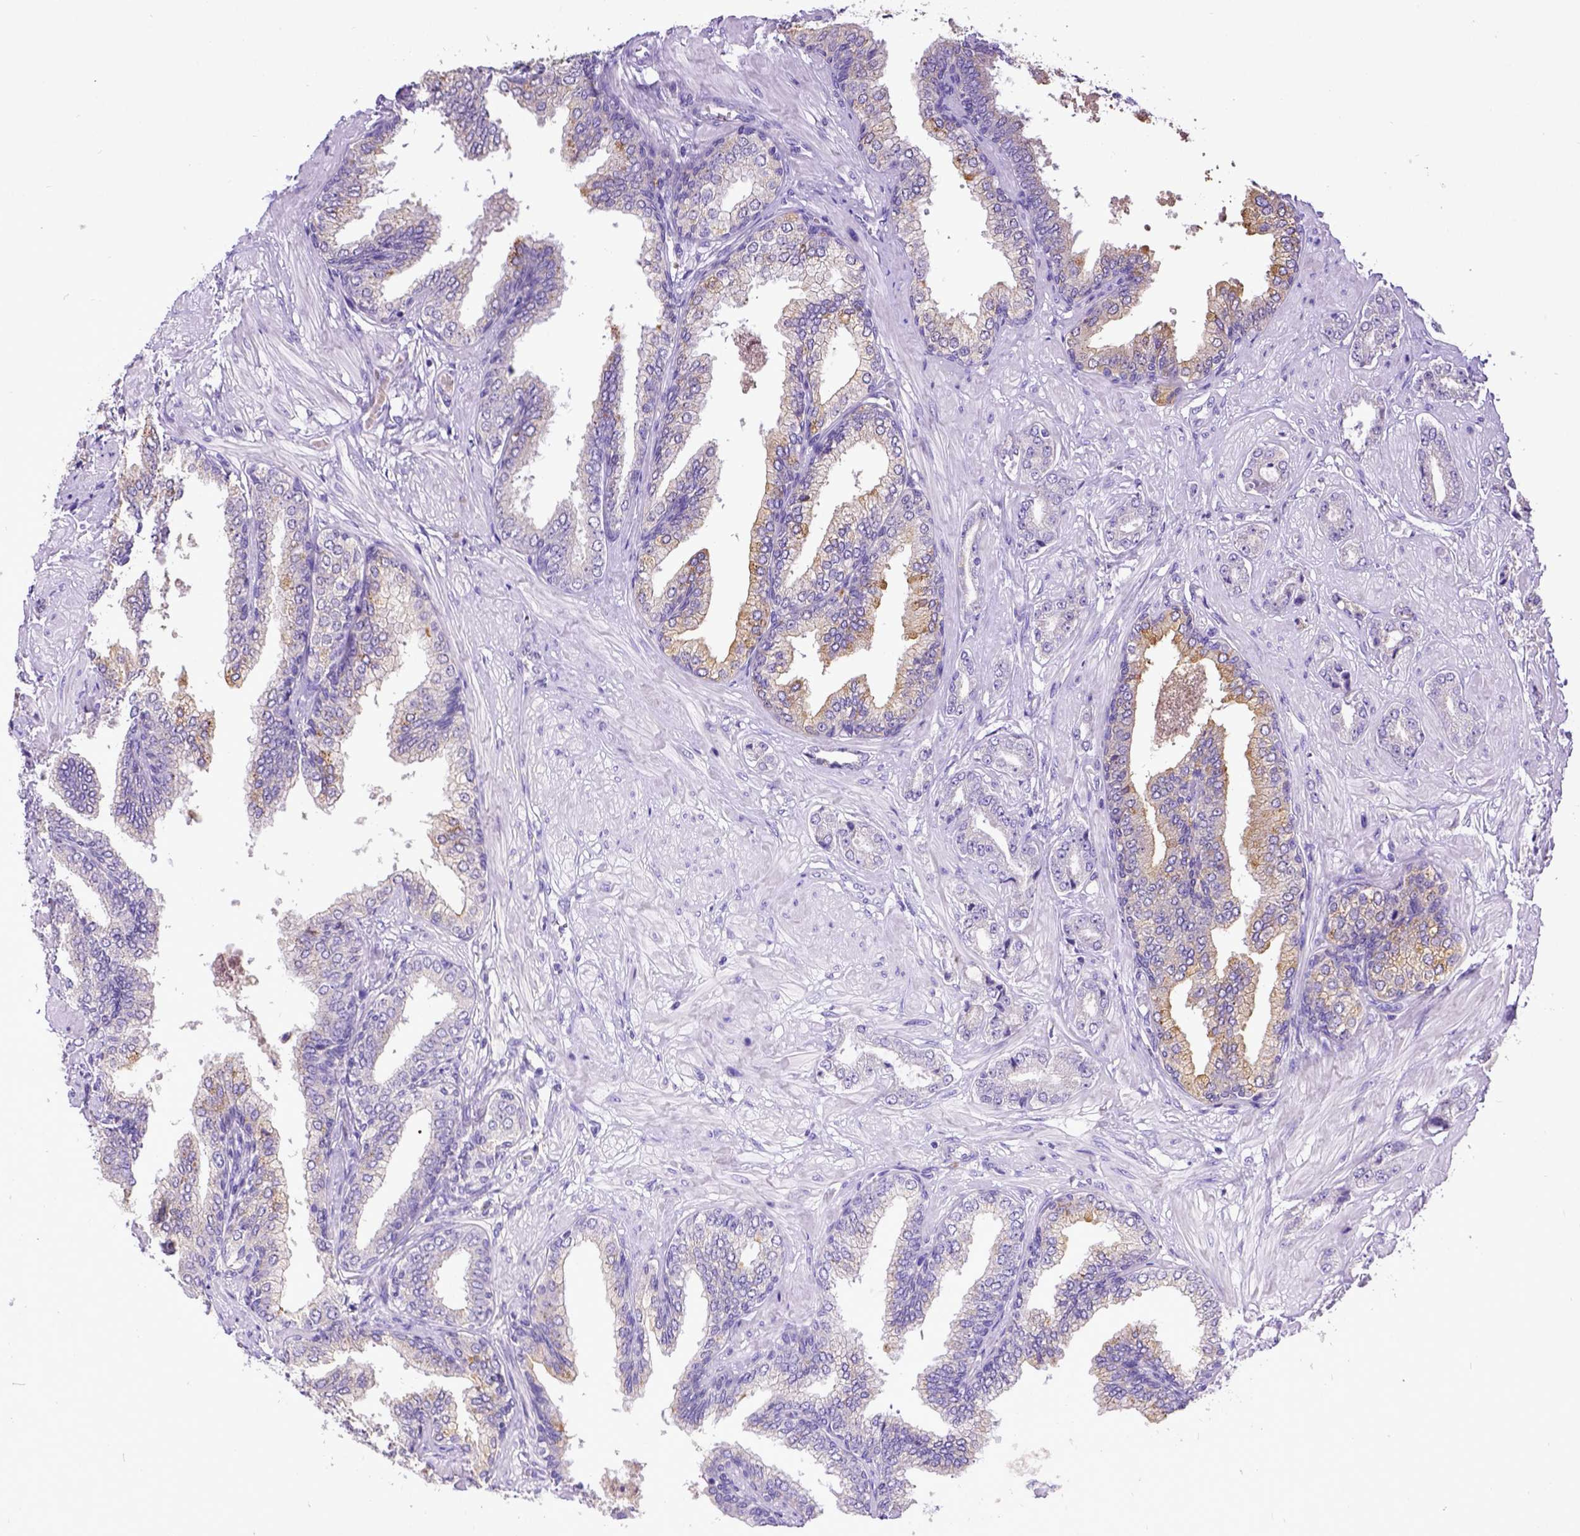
{"staining": {"intensity": "weak", "quantity": "<25%", "location": "cytoplasmic/membranous"}, "tissue": "prostate cancer", "cell_type": "Tumor cells", "image_type": "cancer", "snomed": [{"axis": "morphology", "description": "Adenocarcinoma, Low grade"}, {"axis": "topography", "description": "Prostate"}], "caption": "The immunohistochemistry photomicrograph has no significant expression in tumor cells of adenocarcinoma (low-grade) (prostate) tissue.", "gene": "SPEF1", "patient": {"sex": "male", "age": 55}}